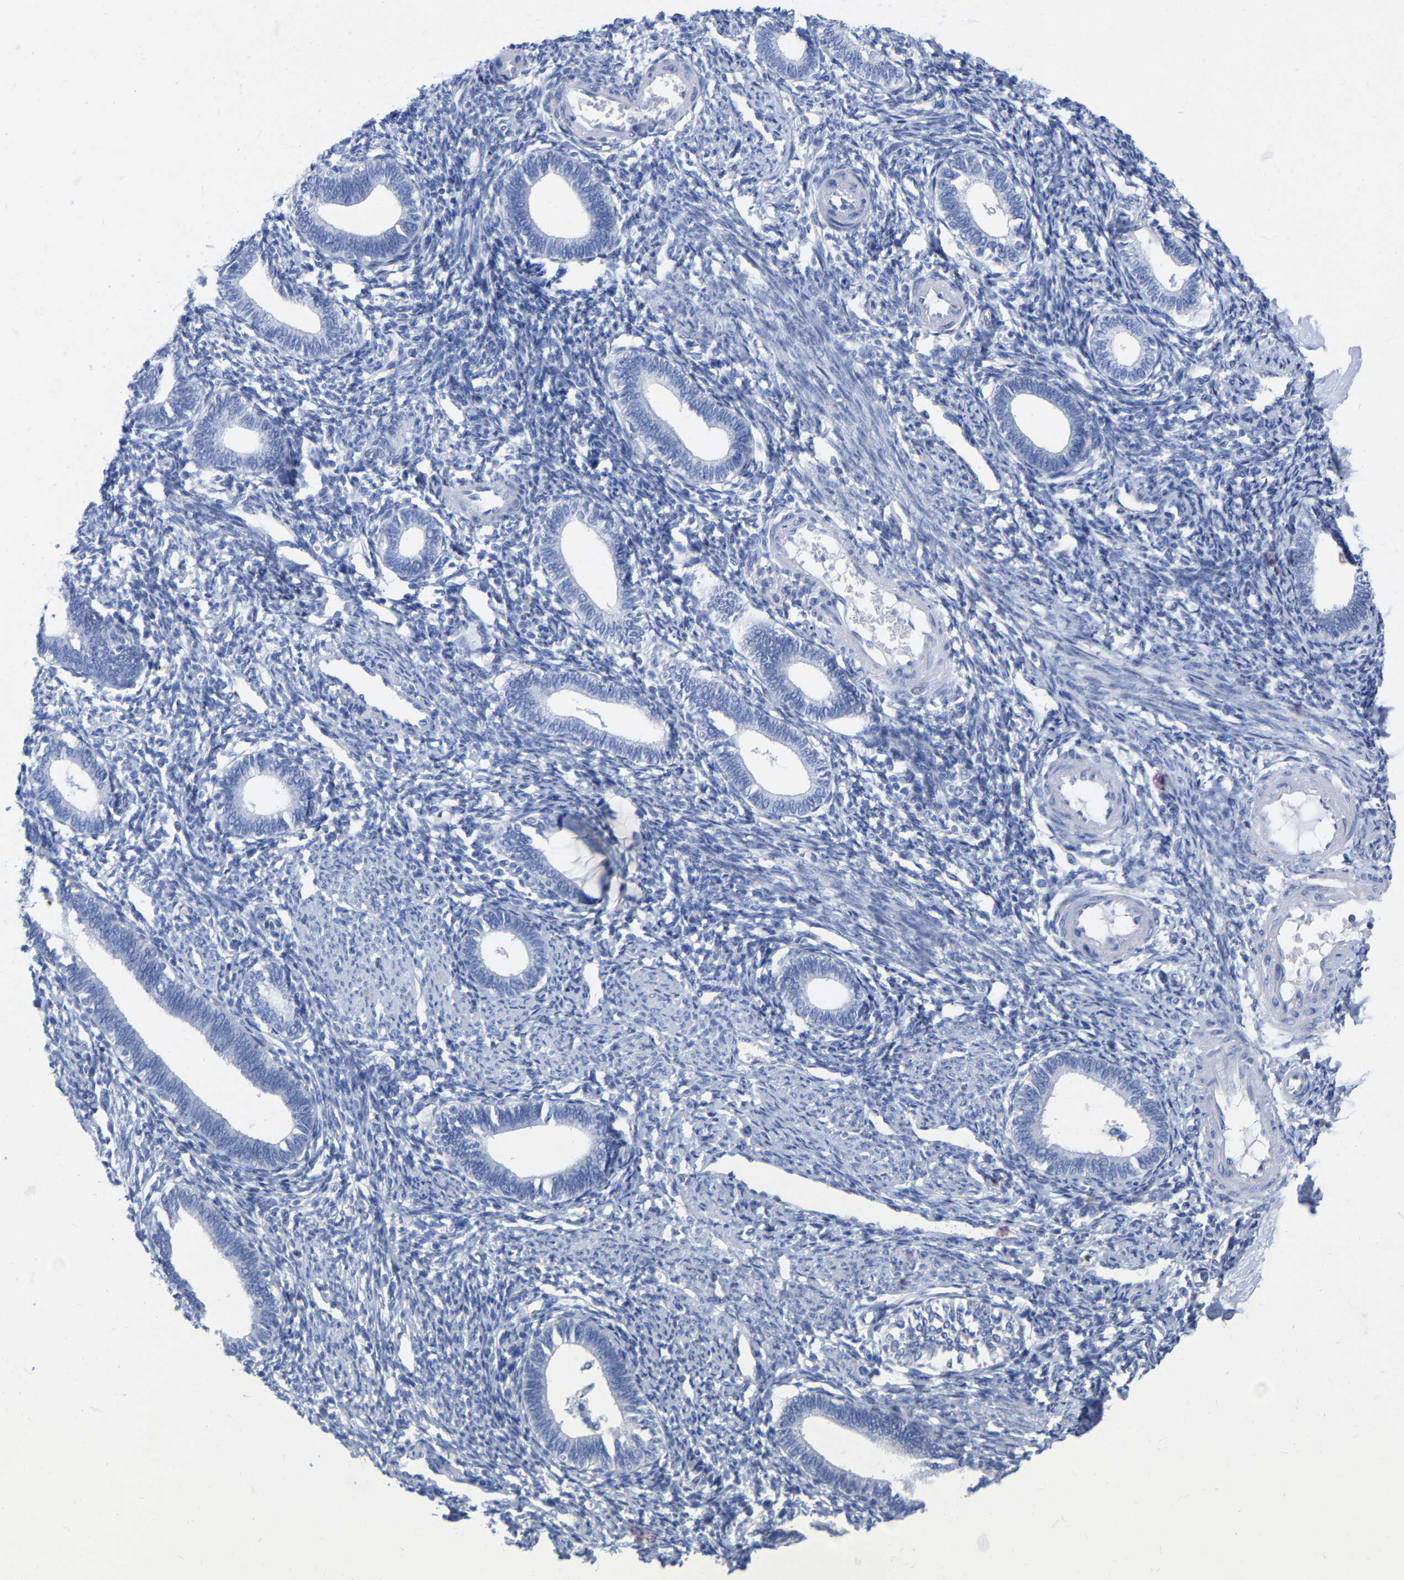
{"staining": {"intensity": "negative", "quantity": "none", "location": "none"}, "tissue": "endometrium", "cell_type": "Cells in endometrial stroma", "image_type": "normal", "snomed": [{"axis": "morphology", "description": "Normal tissue, NOS"}, {"axis": "topography", "description": "Endometrium"}], "caption": "DAB immunohistochemical staining of unremarkable endometrium demonstrates no significant positivity in cells in endometrial stroma. The staining is performed using DAB brown chromogen with nuclei counter-stained in using hematoxylin.", "gene": "ZNF629", "patient": {"sex": "female", "age": 41}}